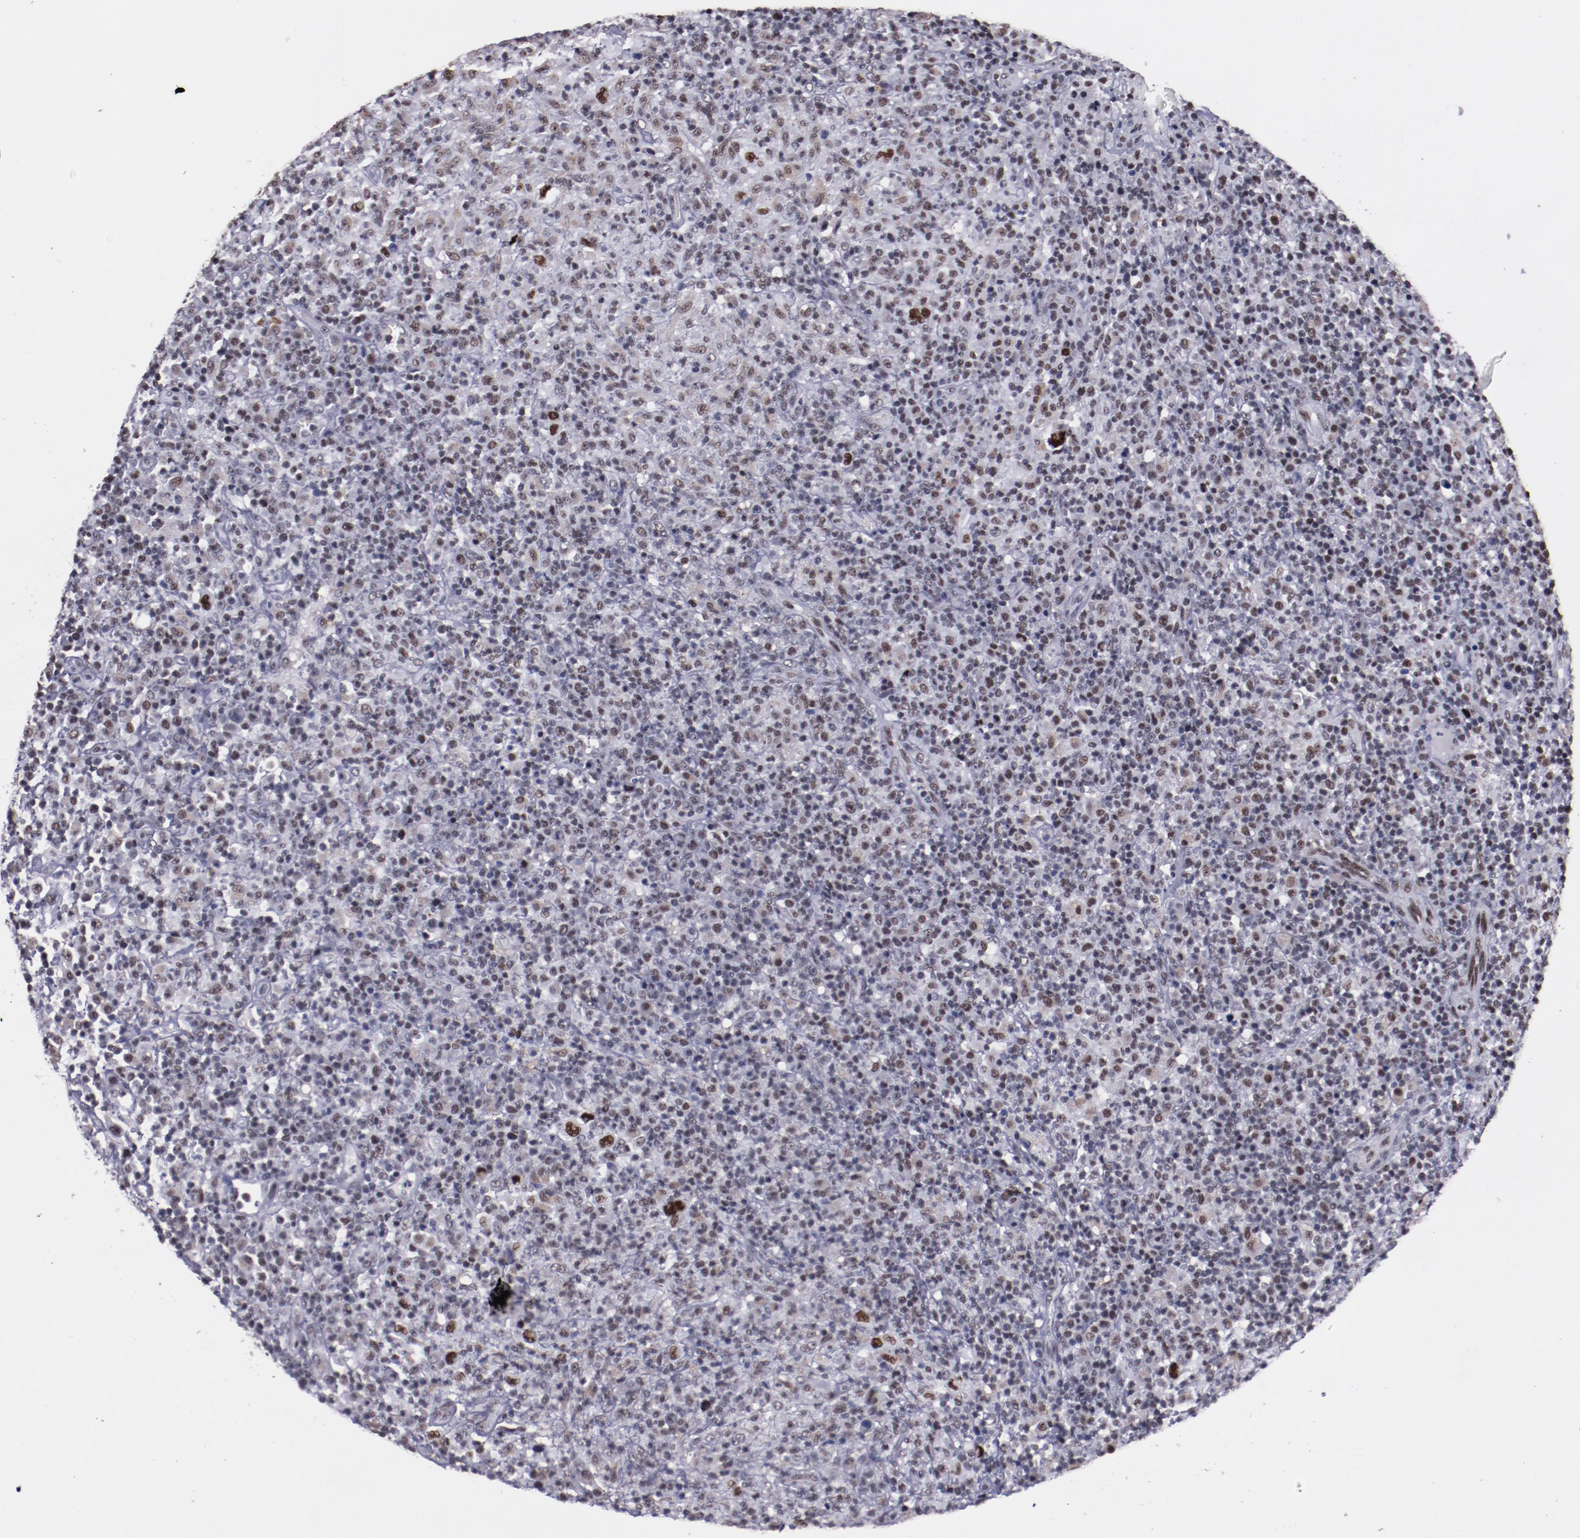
{"staining": {"intensity": "moderate", "quantity": "<25%", "location": "nuclear"}, "tissue": "lymphoma", "cell_type": "Tumor cells", "image_type": "cancer", "snomed": [{"axis": "morphology", "description": "Hodgkin's disease, NOS"}, {"axis": "topography", "description": "Lymph node"}], "caption": "Human Hodgkin's disease stained with a brown dye reveals moderate nuclear positive positivity in approximately <25% of tumor cells.", "gene": "PPP4R3A", "patient": {"sex": "male", "age": 65}}